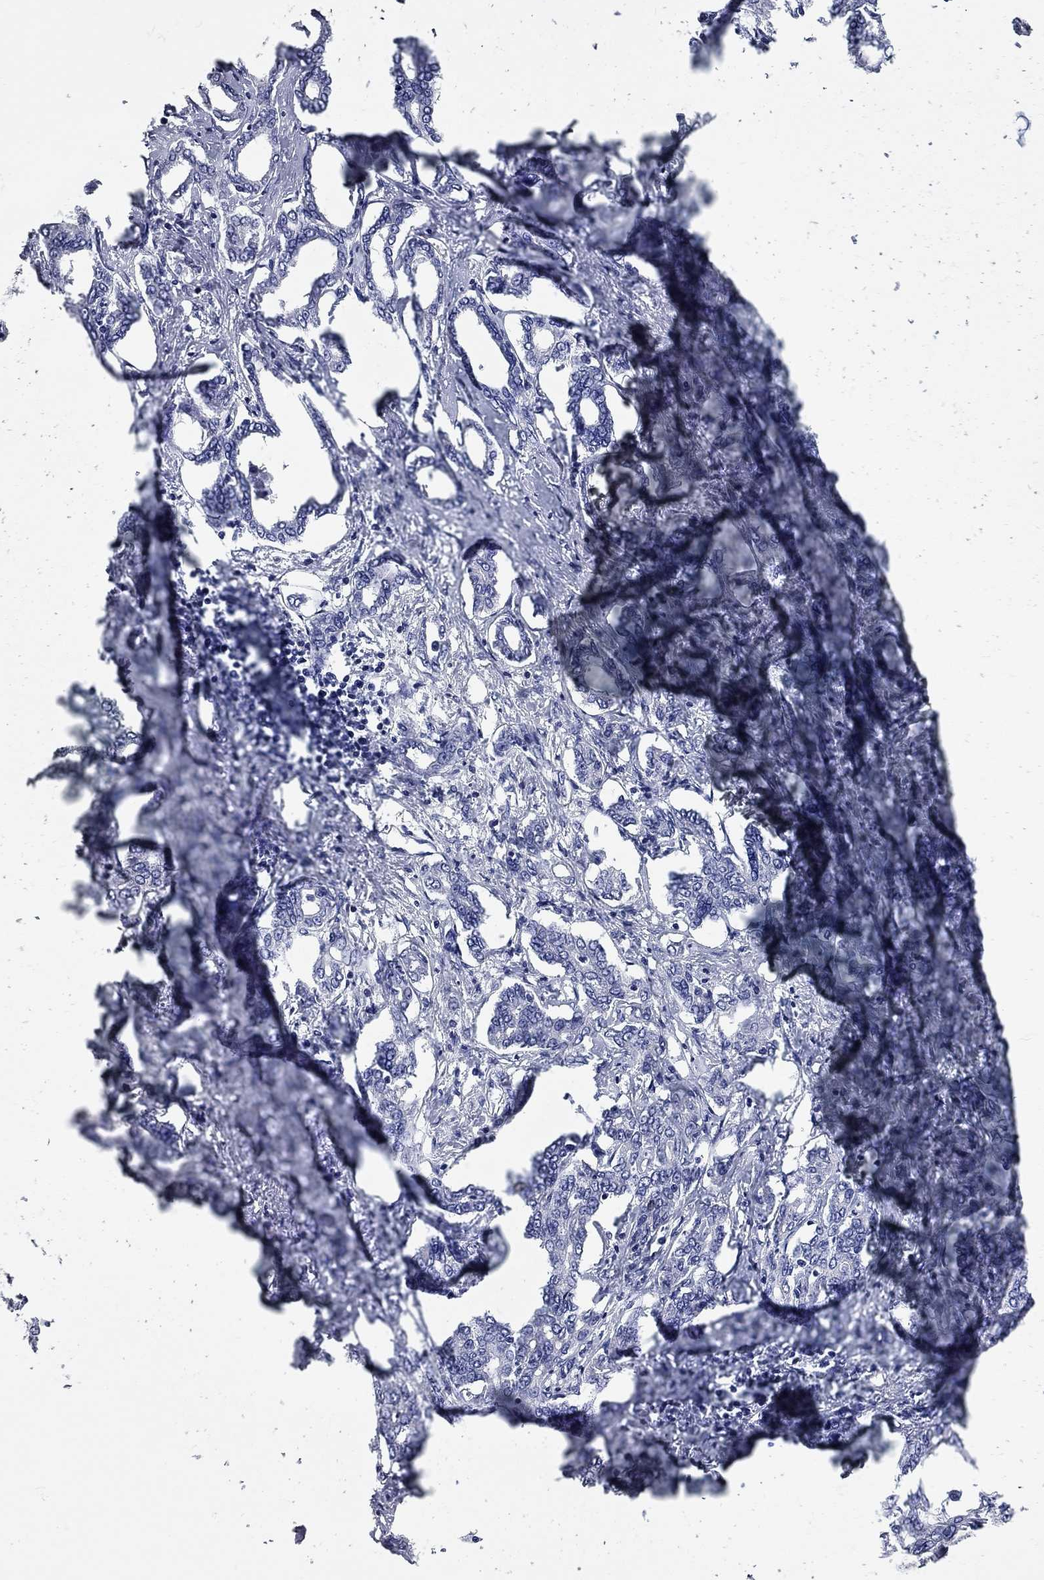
{"staining": {"intensity": "negative", "quantity": "none", "location": "none"}, "tissue": "liver cancer", "cell_type": "Tumor cells", "image_type": "cancer", "snomed": [{"axis": "morphology", "description": "Cholangiocarcinoma"}, {"axis": "topography", "description": "Liver"}], "caption": "There is no significant expression in tumor cells of liver cancer.", "gene": "XAGE2", "patient": {"sex": "female", "age": 47}}